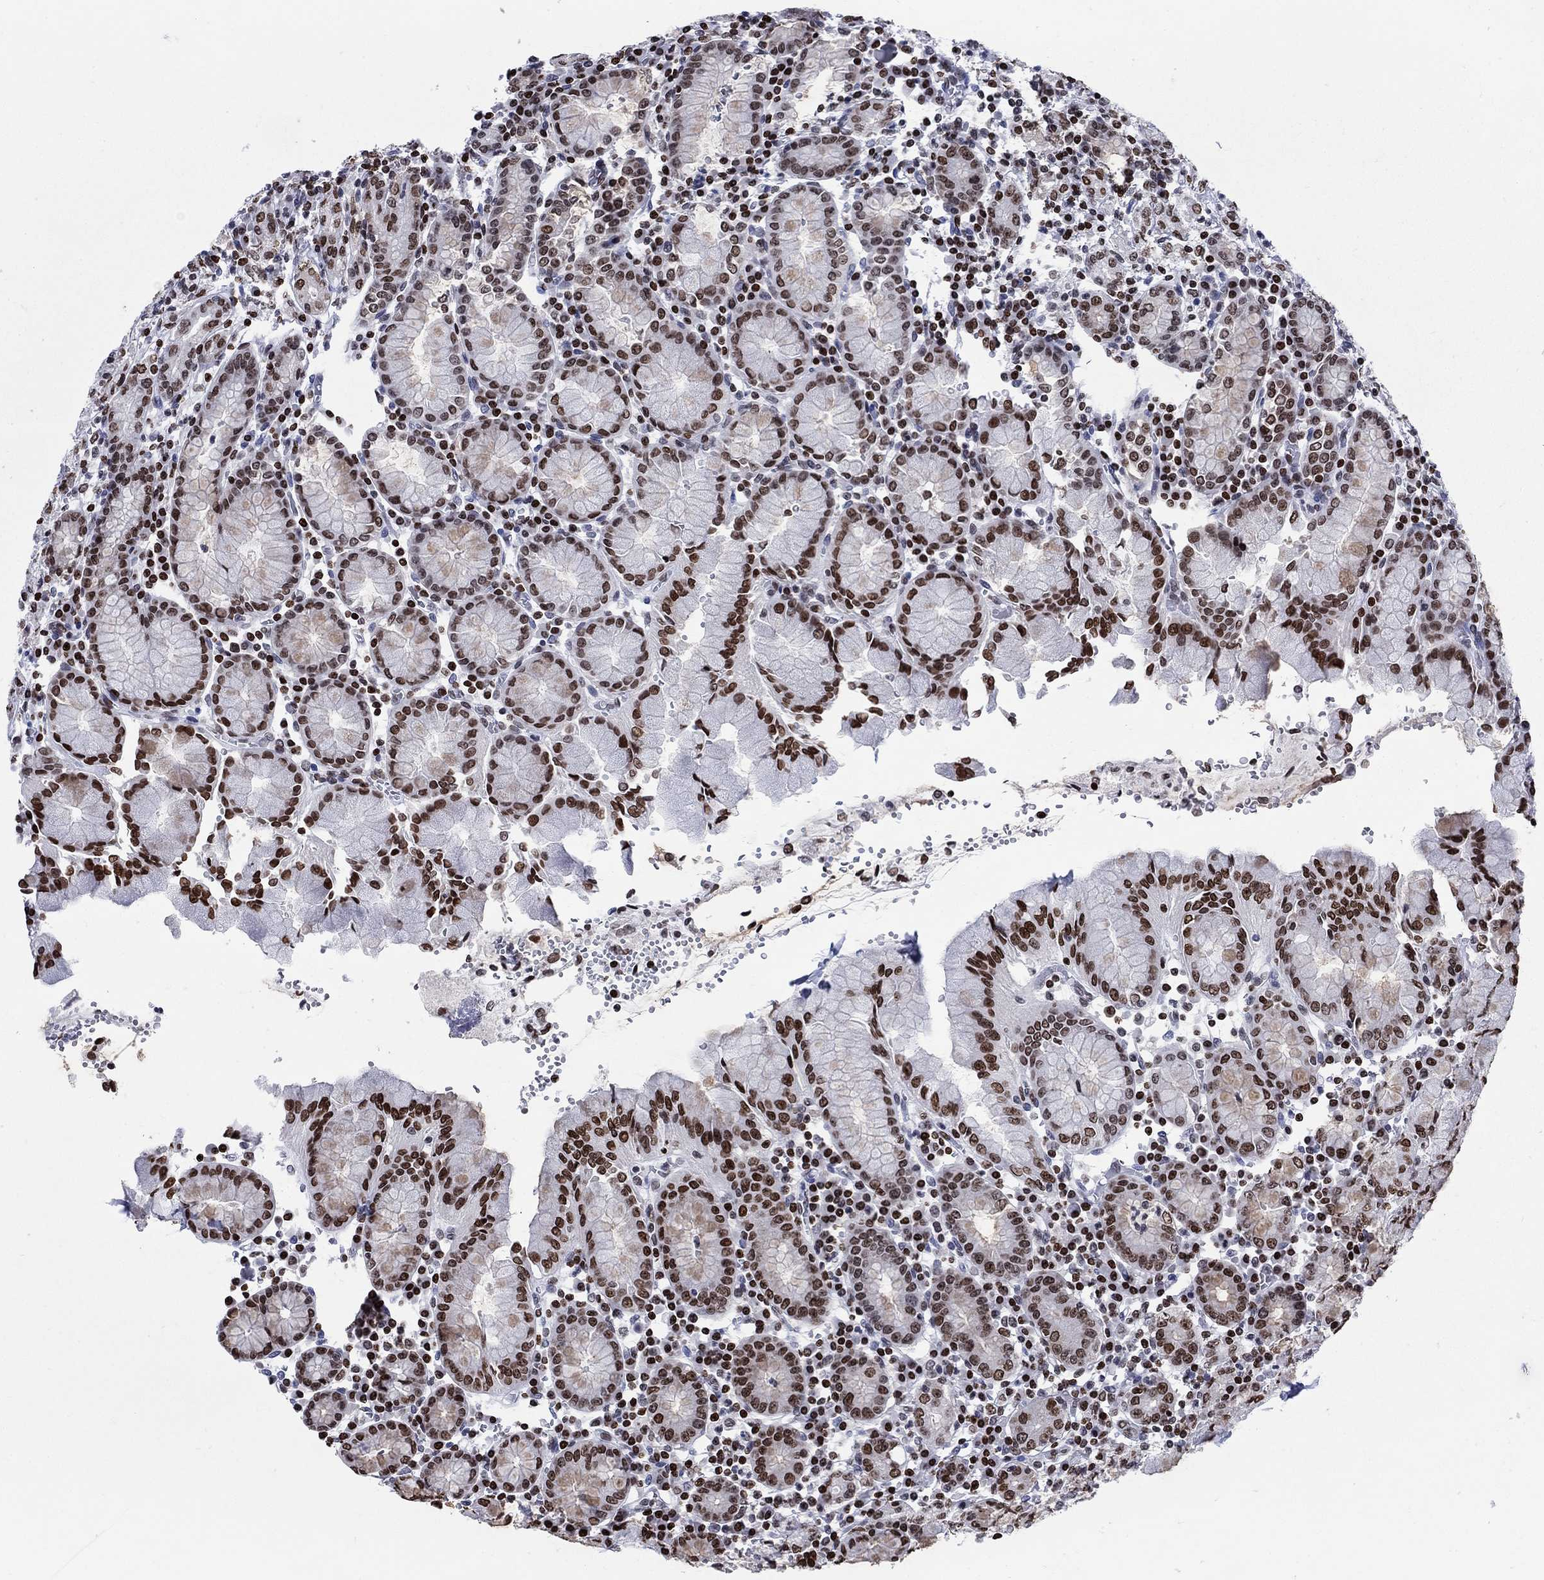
{"staining": {"intensity": "strong", "quantity": "25%-75%", "location": "nuclear"}, "tissue": "stomach", "cell_type": "Glandular cells", "image_type": "normal", "snomed": [{"axis": "morphology", "description": "Normal tissue, NOS"}, {"axis": "topography", "description": "Stomach, upper"}, {"axis": "topography", "description": "Stomach"}], "caption": "Immunohistochemical staining of normal human stomach shows strong nuclear protein staining in approximately 25%-75% of glandular cells. The staining is performed using DAB (3,3'-diaminobenzidine) brown chromogen to label protein expression. The nuclei are counter-stained blue using hematoxylin.", "gene": "HMGA1", "patient": {"sex": "male", "age": 62}}